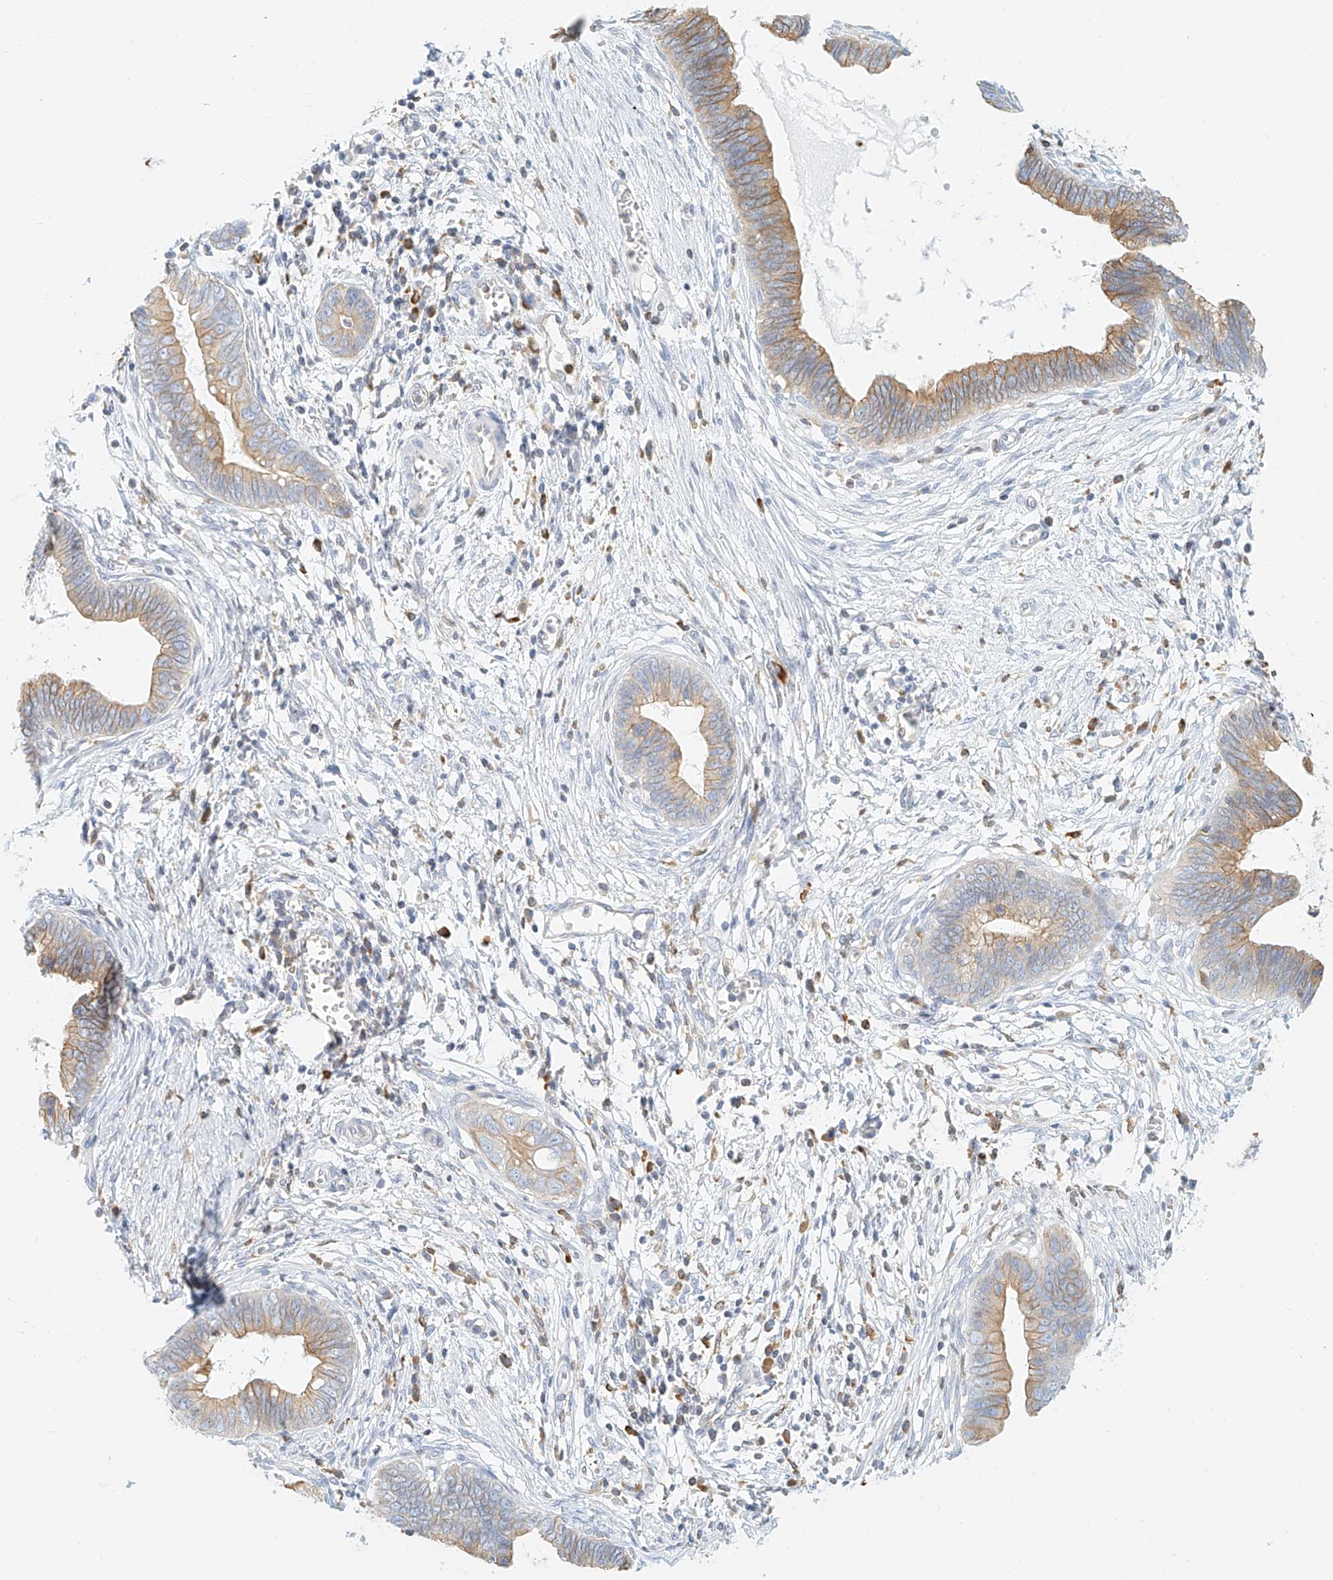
{"staining": {"intensity": "weak", "quantity": "25%-75%", "location": "cytoplasmic/membranous"}, "tissue": "cervical cancer", "cell_type": "Tumor cells", "image_type": "cancer", "snomed": [{"axis": "morphology", "description": "Adenocarcinoma, NOS"}, {"axis": "topography", "description": "Cervix"}], "caption": "Cervical cancer stained for a protein (brown) reveals weak cytoplasmic/membranous positive expression in approximately 25%-75% of tumor cells.", "gene": "DHRS7", "patient": {"sex": "female", "age": 44}}